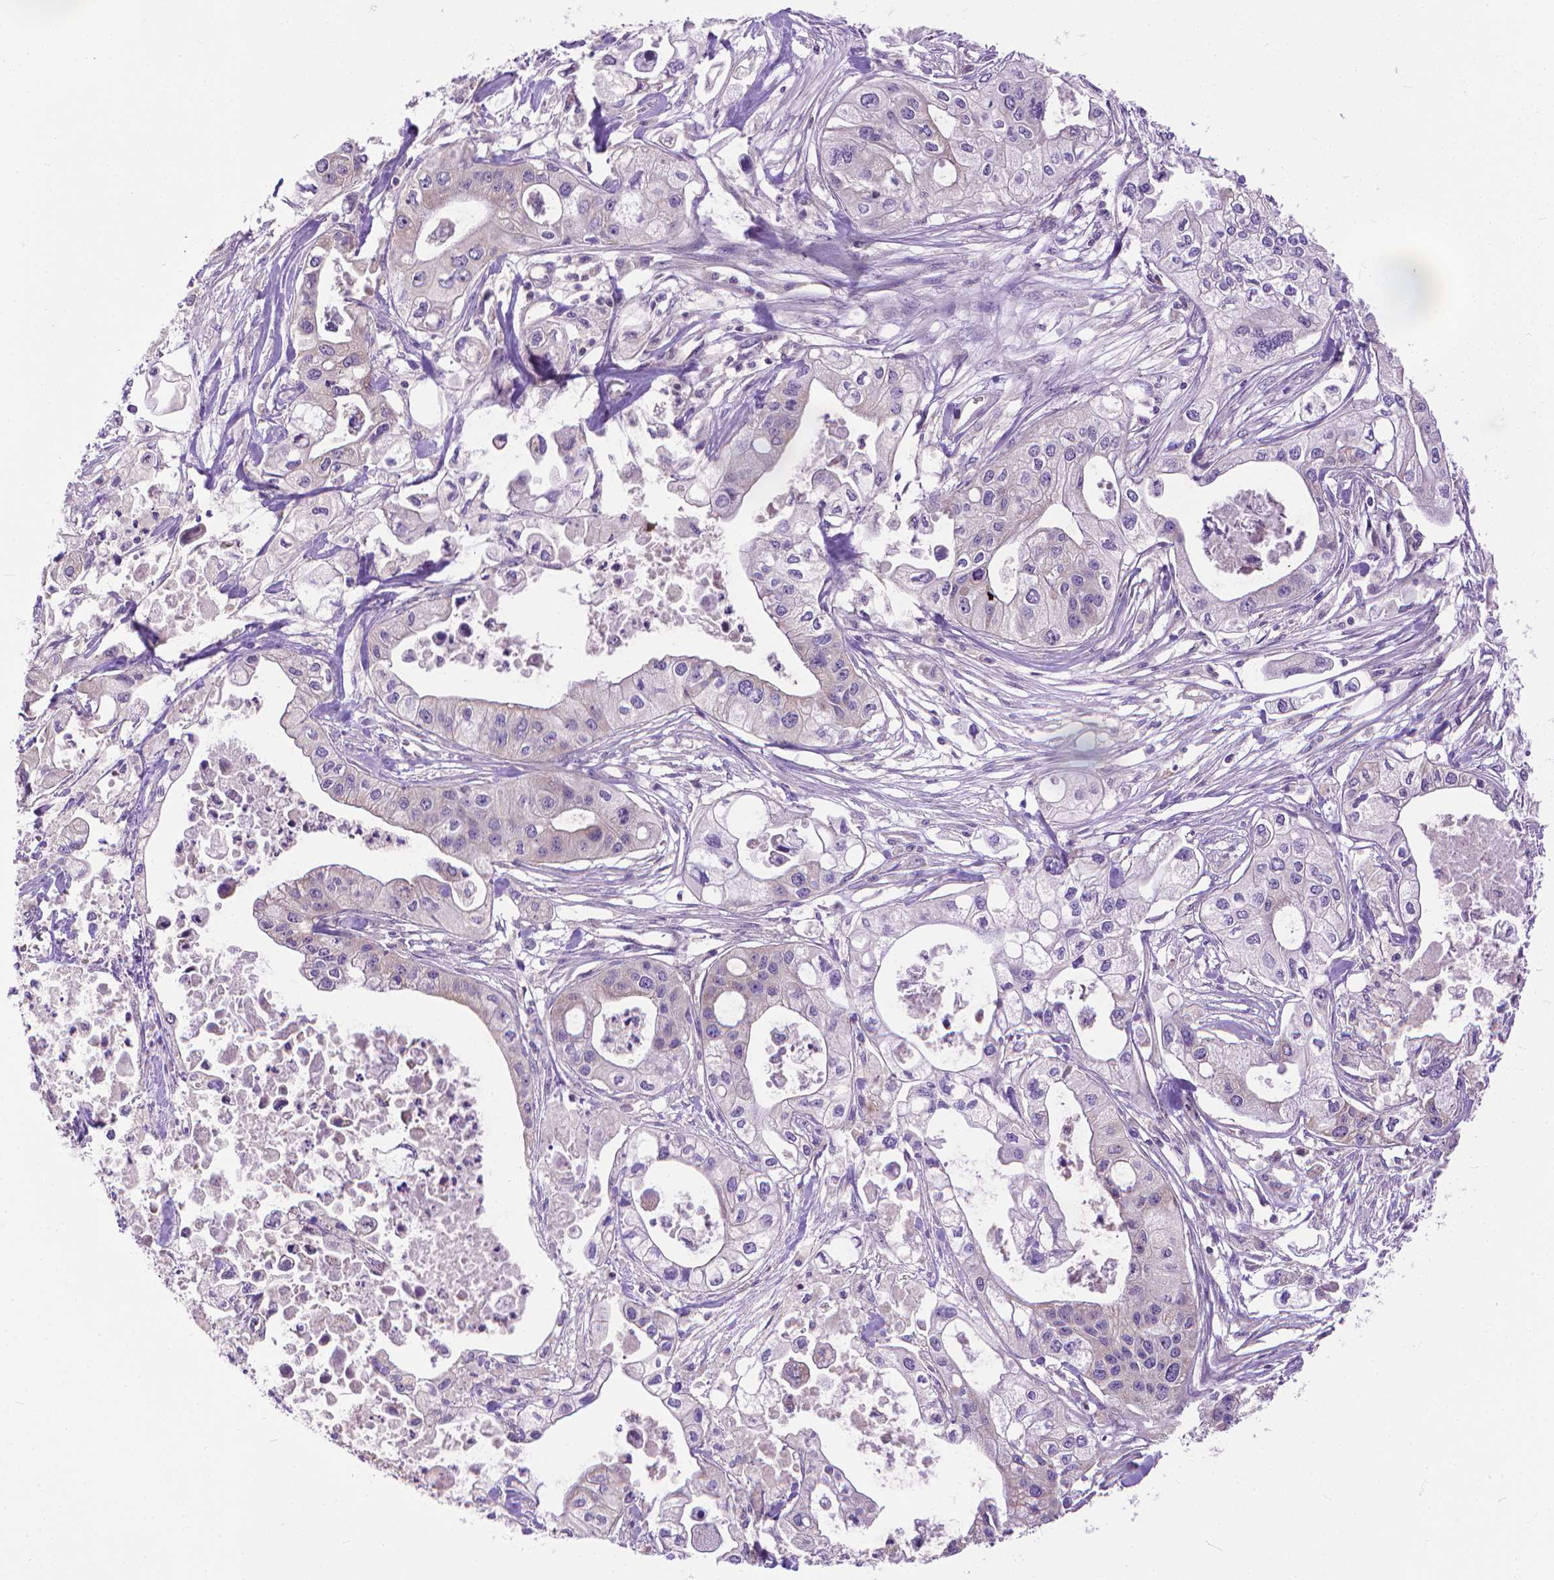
{"staining": {"intensity": "negative", "quantity": "none", "location": "none"}, "tissue": "pancreatic cancer", "cell_type": "Tumor cells", "image_type": "cancer", "snomed": [{"axis": "morphology", "description": "Adenocarcinoma, NOS"}, {"axis": "topography", "description": "Pancreas"}], "caption": "Immunohistochemistry of human pancreatic cancer (adenocarcinoma) displays no staining in tumor cells.", "gene": "SYN1", "patient": {"sex": "male", "age": 70}}